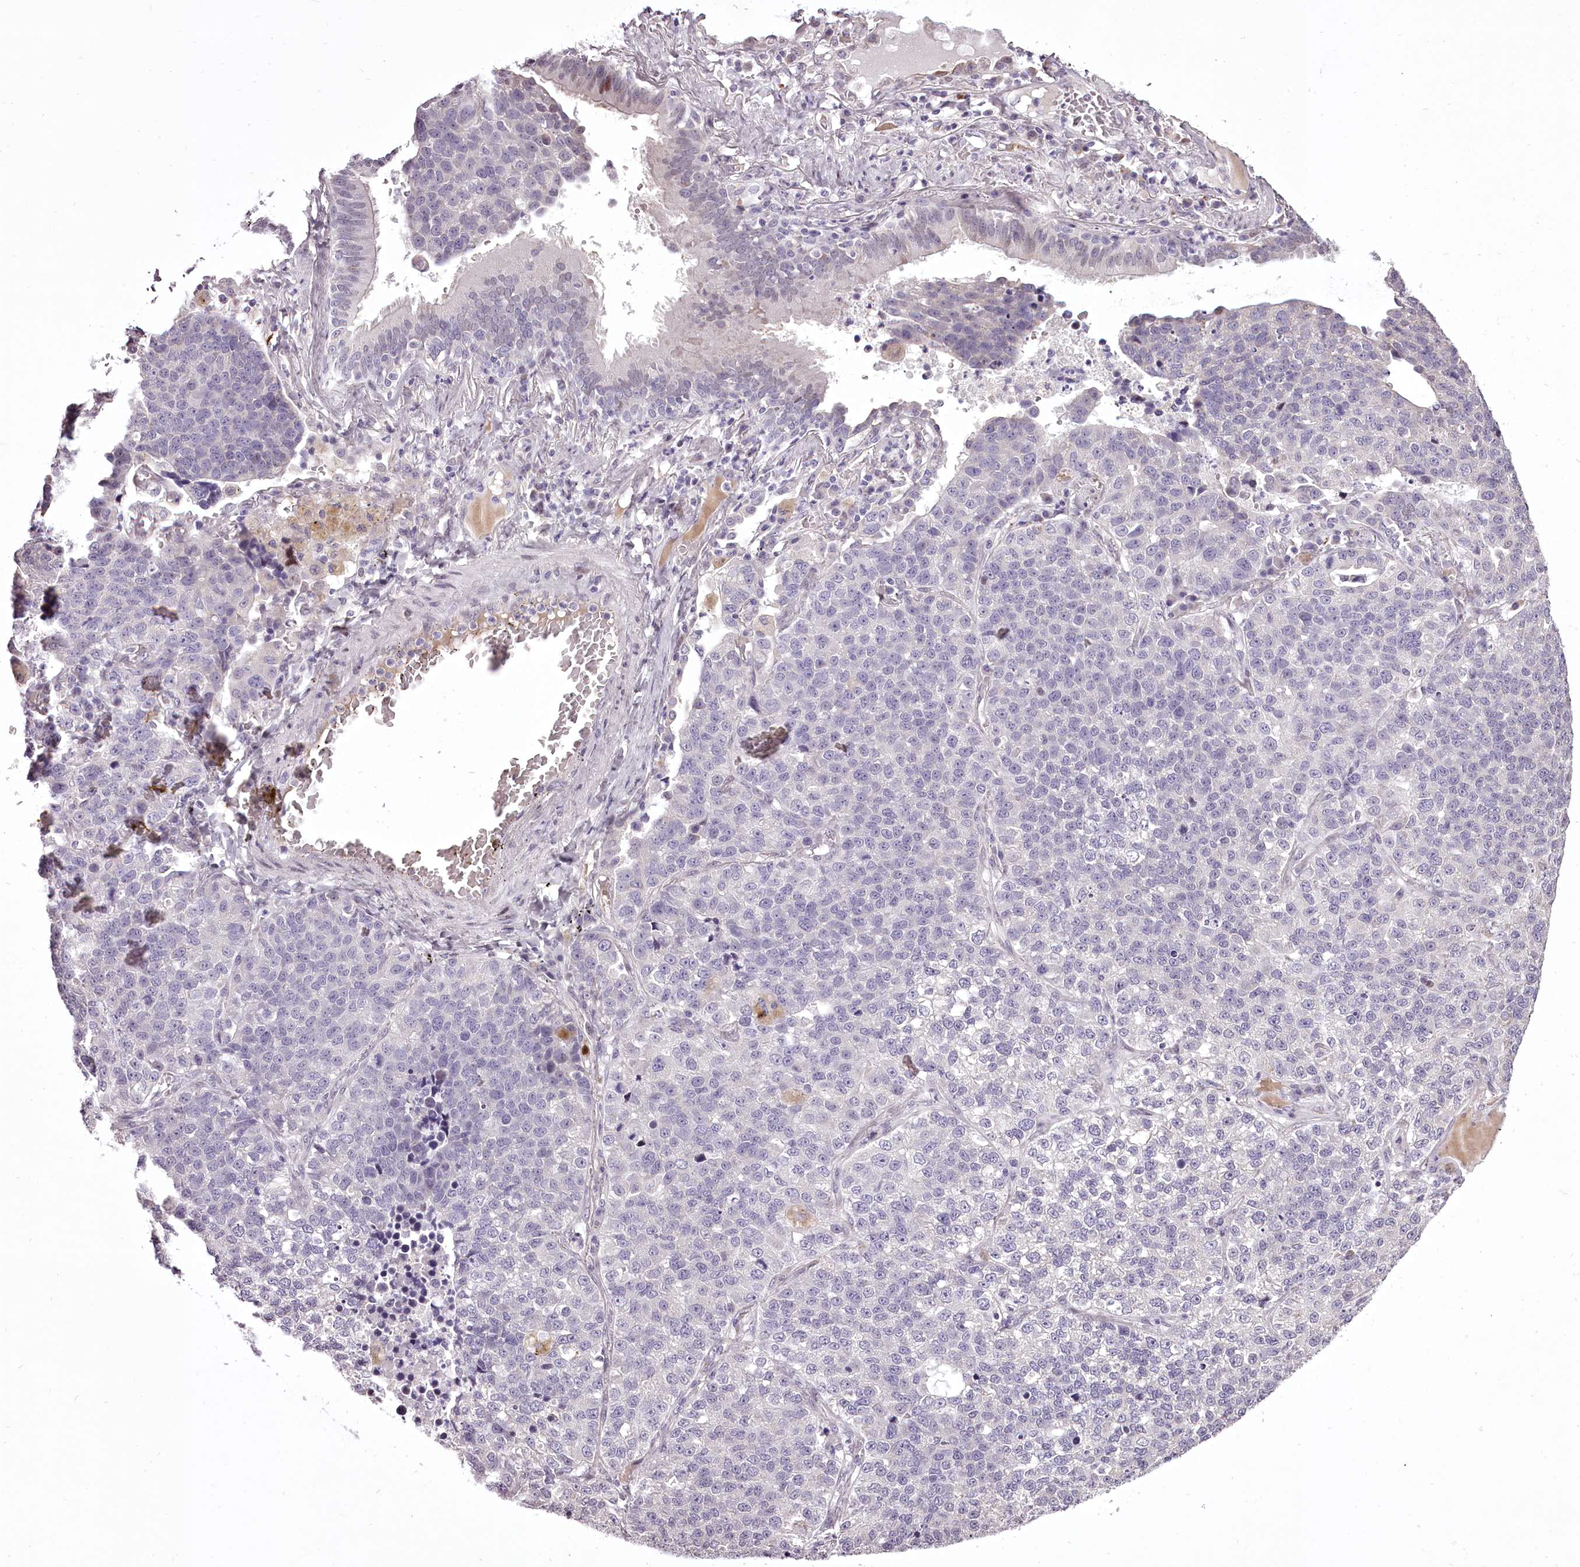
{"staining": {"intensity": "negative", "quantity": "none", "location": "none"}, "tissue": "lung cancer", "cell_type": "Tumor cells", "image_type": "cancer", "snomed": [{"axis": "morphology", "description": "Adenocarcinoma, NOS"}, {"axis": "topography", "description": "Lung"}], "caption": "Tumor cells show no significant expression in lung cancer.", "gene": "C1orf56", "patient": {"sex": "male", "age": 49}}